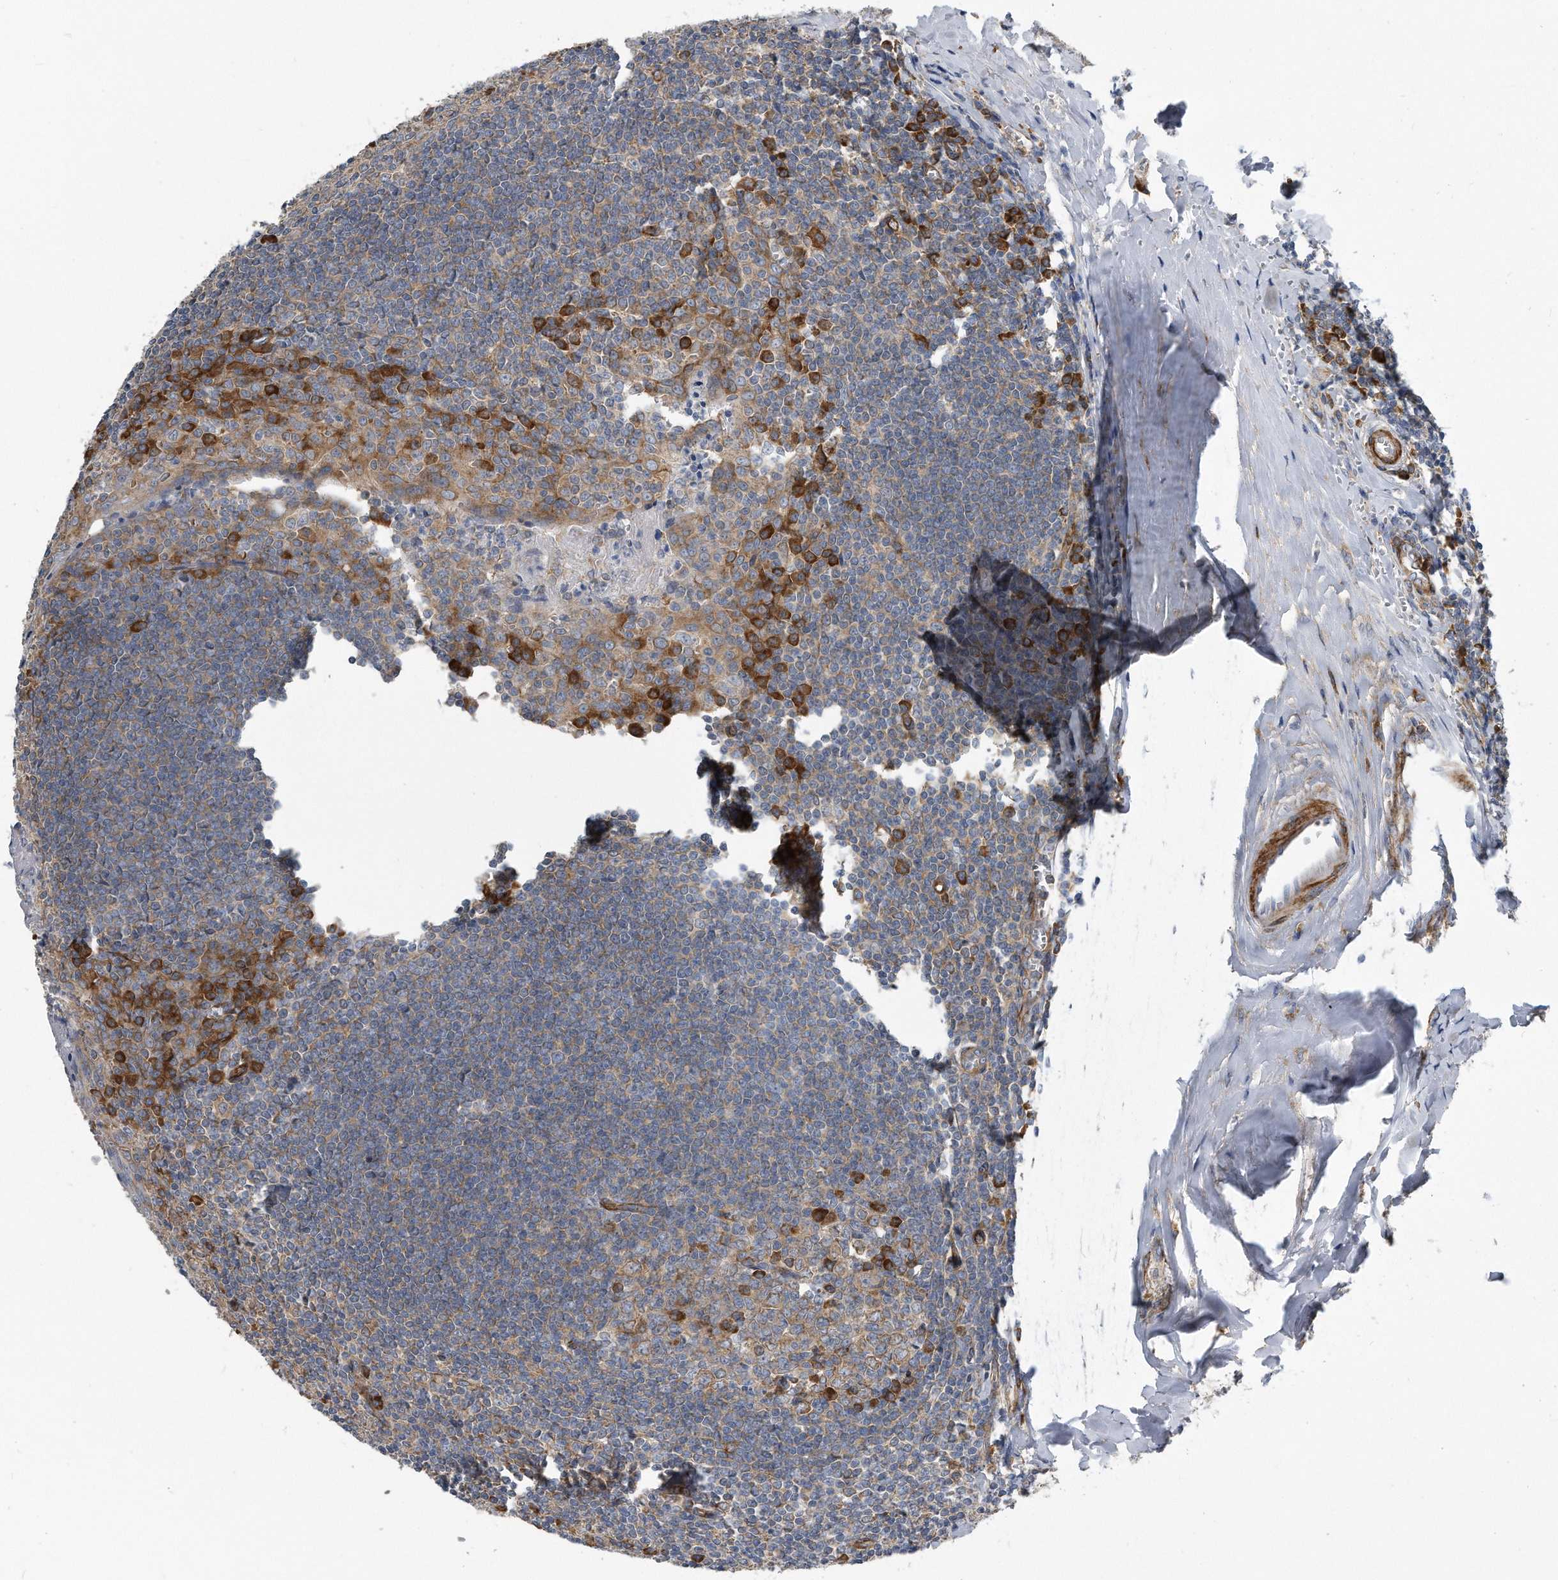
{"staining": {"intensity": "strong", "quantity": "<25%", "location": "cytoplasmic/membranous"}, "tissue": "tonsil", "cell_type": "Germinal center cells", "image_type": "normal", "snomed": [{"axis": "morphology", "description": "Normal tissue, NOS"}, {"axis": "topography", "description": "Tonsil"}], "caption": "Tonsil stained with DAB (3,3'-diaminobenzidine) immunohistochemistry (IHC) exhibits medium levels of strong cytoplasmic/membranous staining in approximately <25% of germinal center cells. The protein is shown in brown color, while the nuclei are stained blue.", "gene": "EIF2B4", "patient": {"sex": "male", "age": 27}}